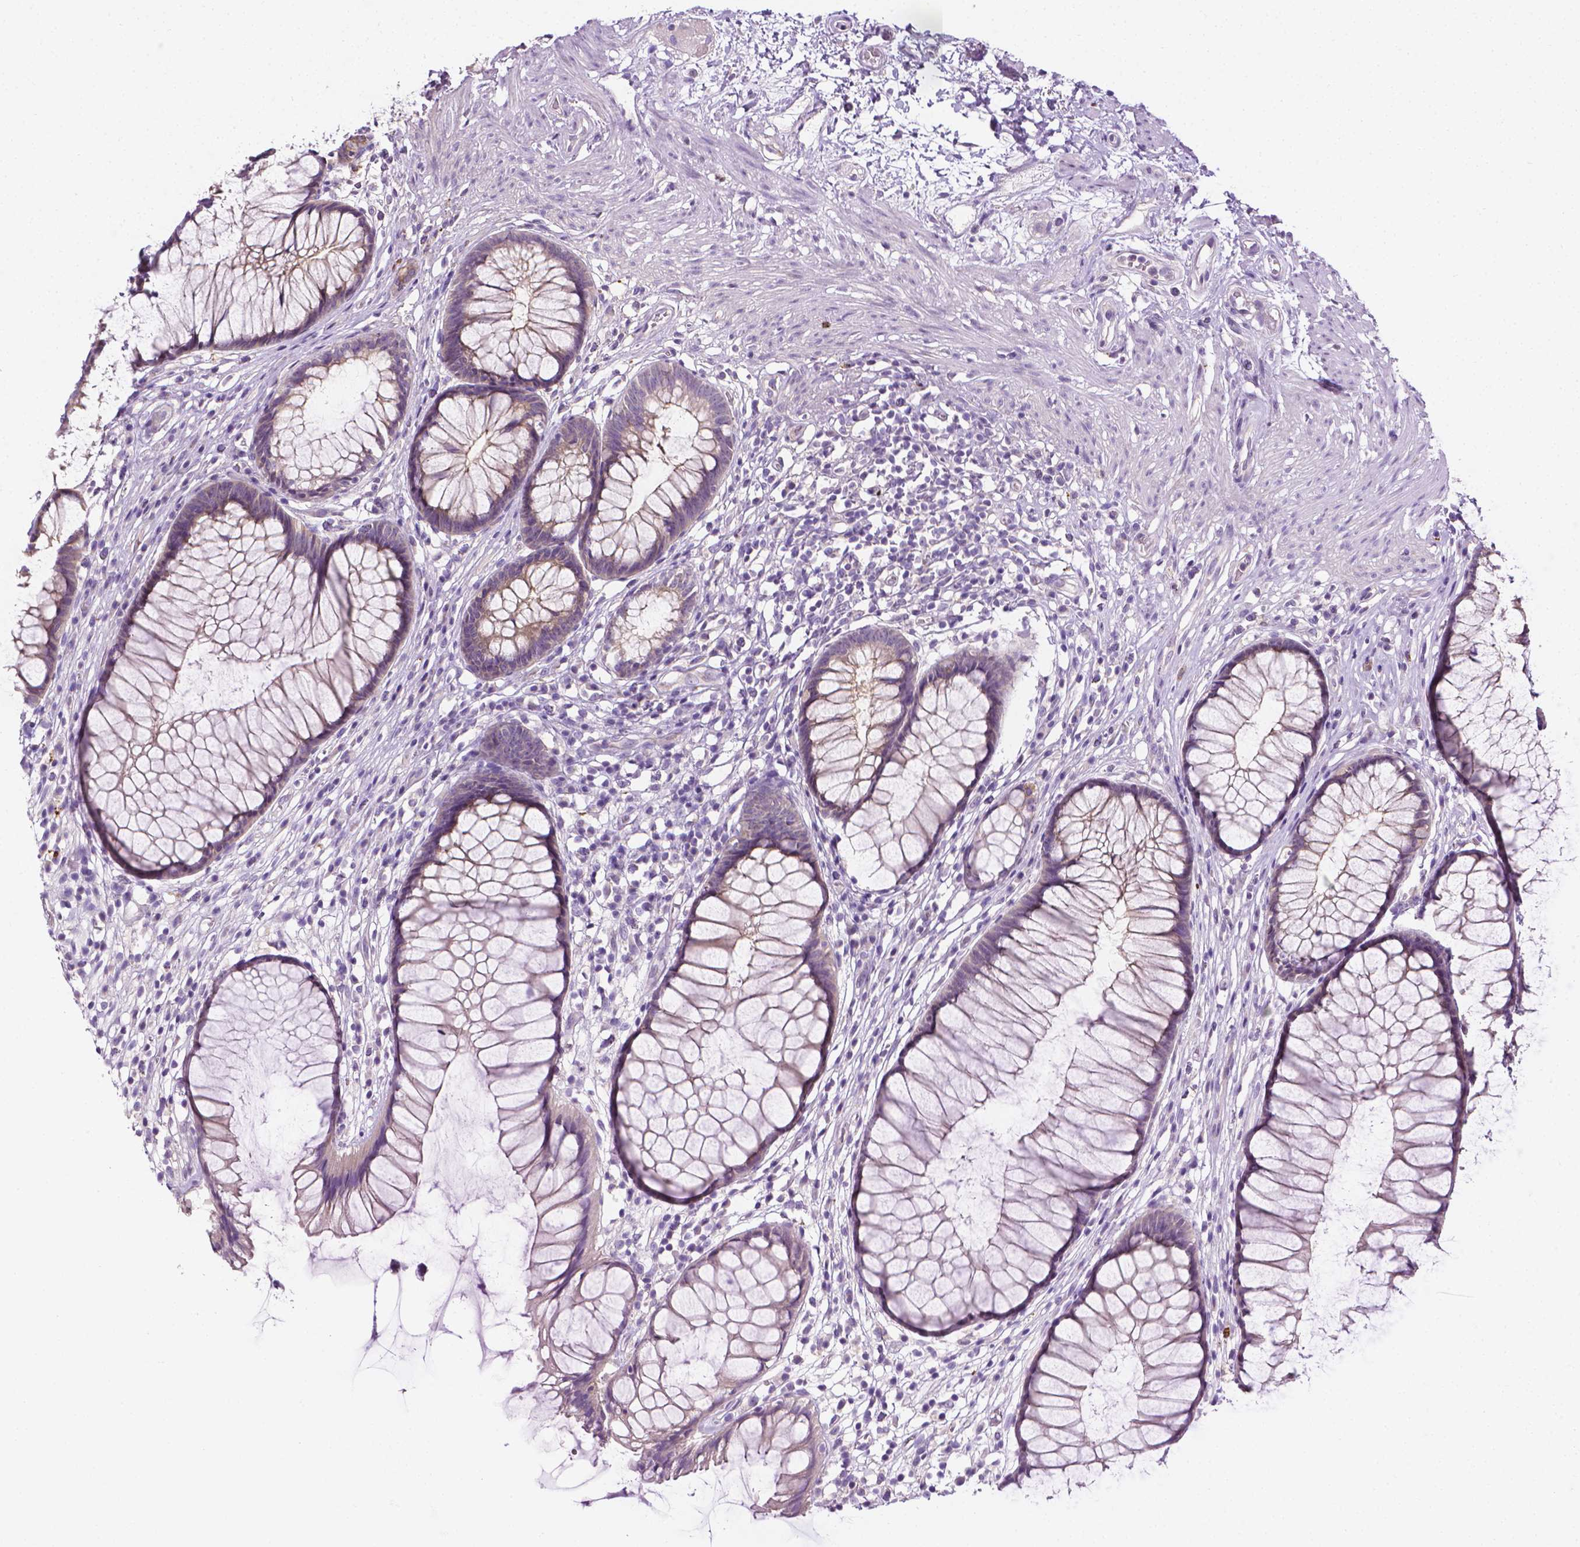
{"staining": {"intensity": "weak", "quantity": "25%-75%", "location": "cytoplasmic/membranous"}, "tissue": "rectum", "cell_type": "Glandular cells", "image_type": "normal", "snomed": [{"axis": "morphology", "description": "Normal tissue, NOS"}, {"axis": "topography", "description": "Smooth muscle"}, {"axis": "topography", "description": "Rectum"}], "caption": "Rectum stained with DAB (3,3'-diaminobenzidine) immunohistochemistry reveals low levels of weak cytoplasmic/membranous expression in about 25%-75% of glandular cells. (IHC, brightfield microscopy, high magnification).", "gene": "MCOLN3", "patient": {"sex": "male", "age": 53}}